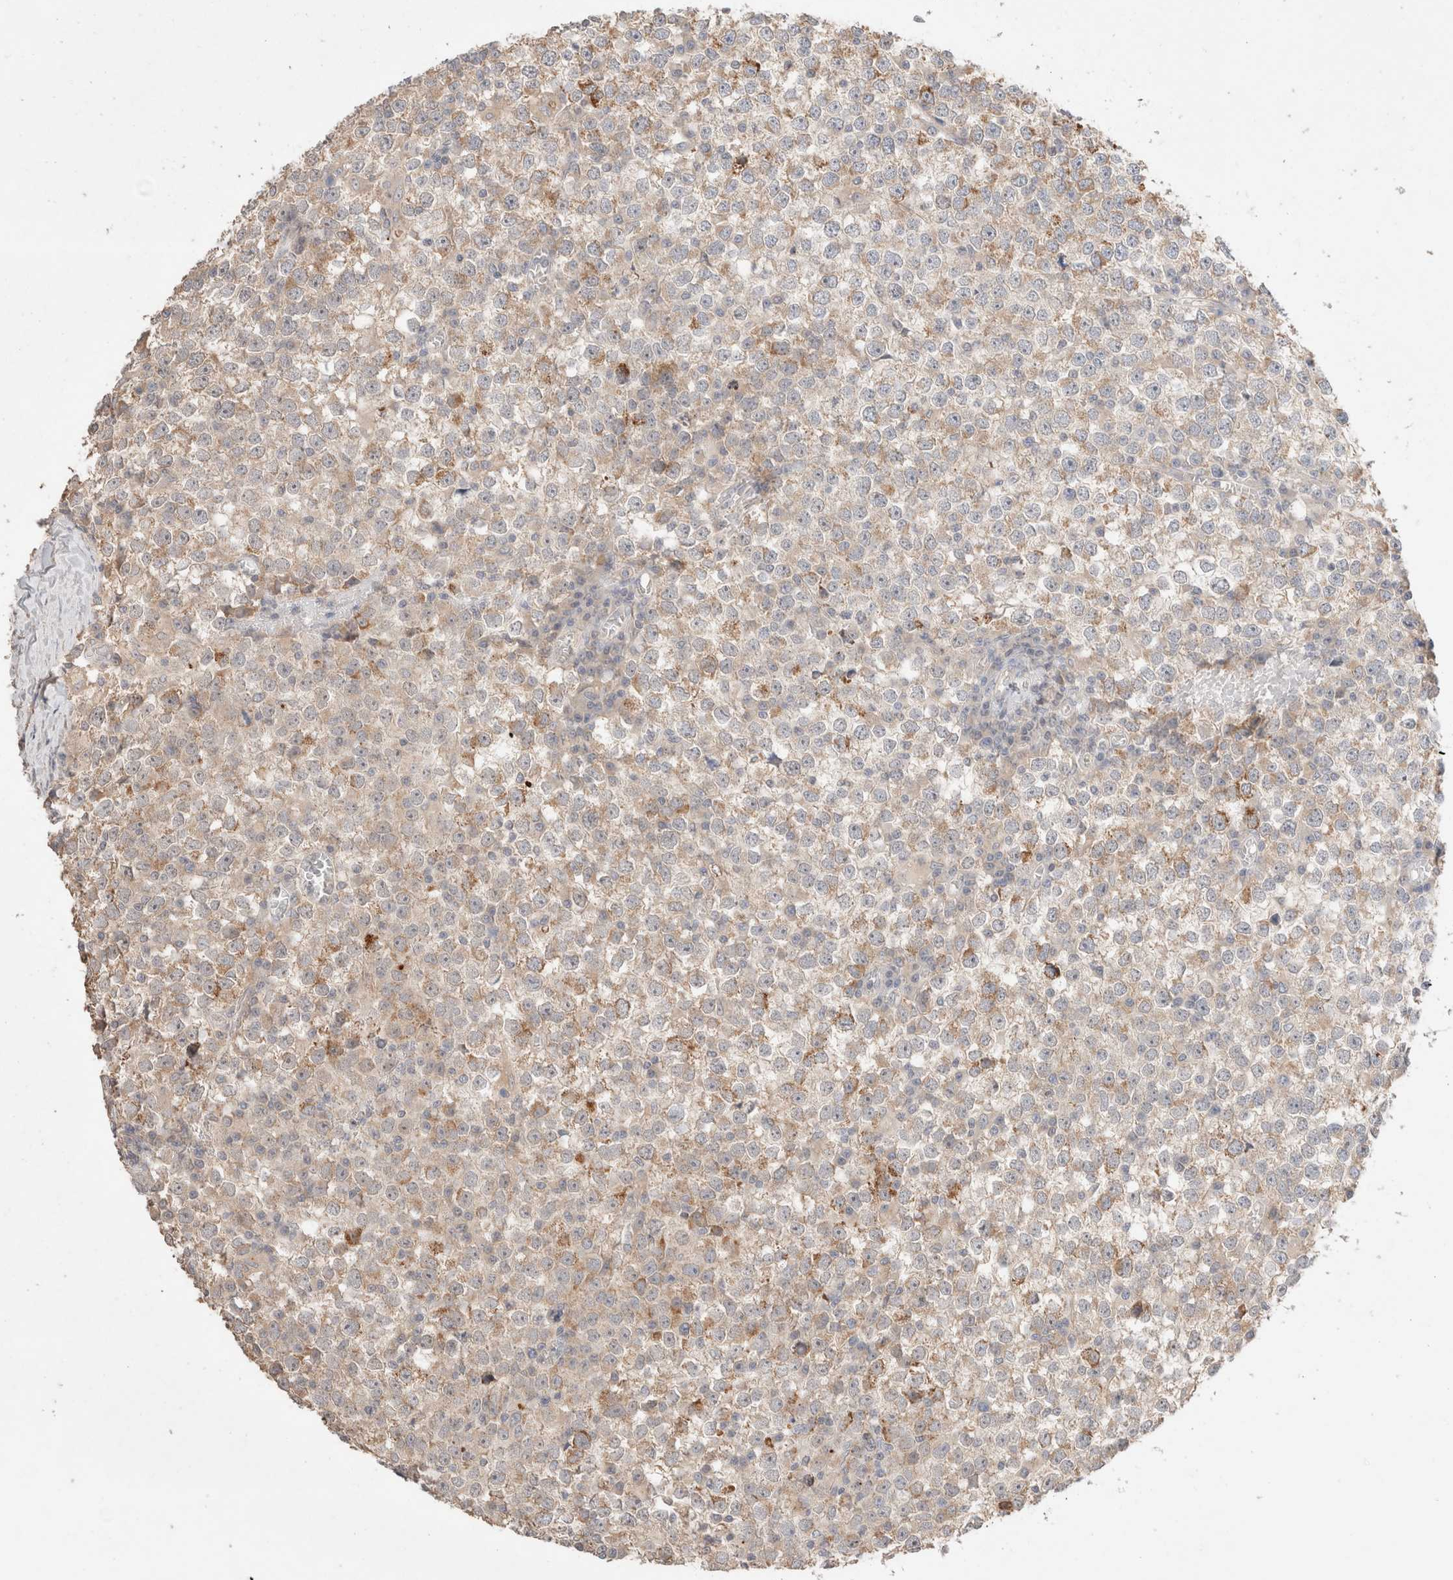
{"staining": {"intensity": "weak", "quantity": ">75%", "location": "cytoplasmic/membranous"}, "tissue": "testis cancer", "cell_type": "Tumor cells", "image_type": "cancer", "snomed": [{"axis": "morphology", "description": "Seminoma, NOS"}, {"axis": "topography", "description": "Testis"}], "caption": "Tumor cells show low levels of weak cytoplasmic/membranous staining in about >75% of cells in testis seminoma. (DAB (3,3'-diaminobenzidine) IHC with brightfield microscopy, high magnification).", "gene": "TRIM41", "patient": {"sex": "male", "age": 65}}